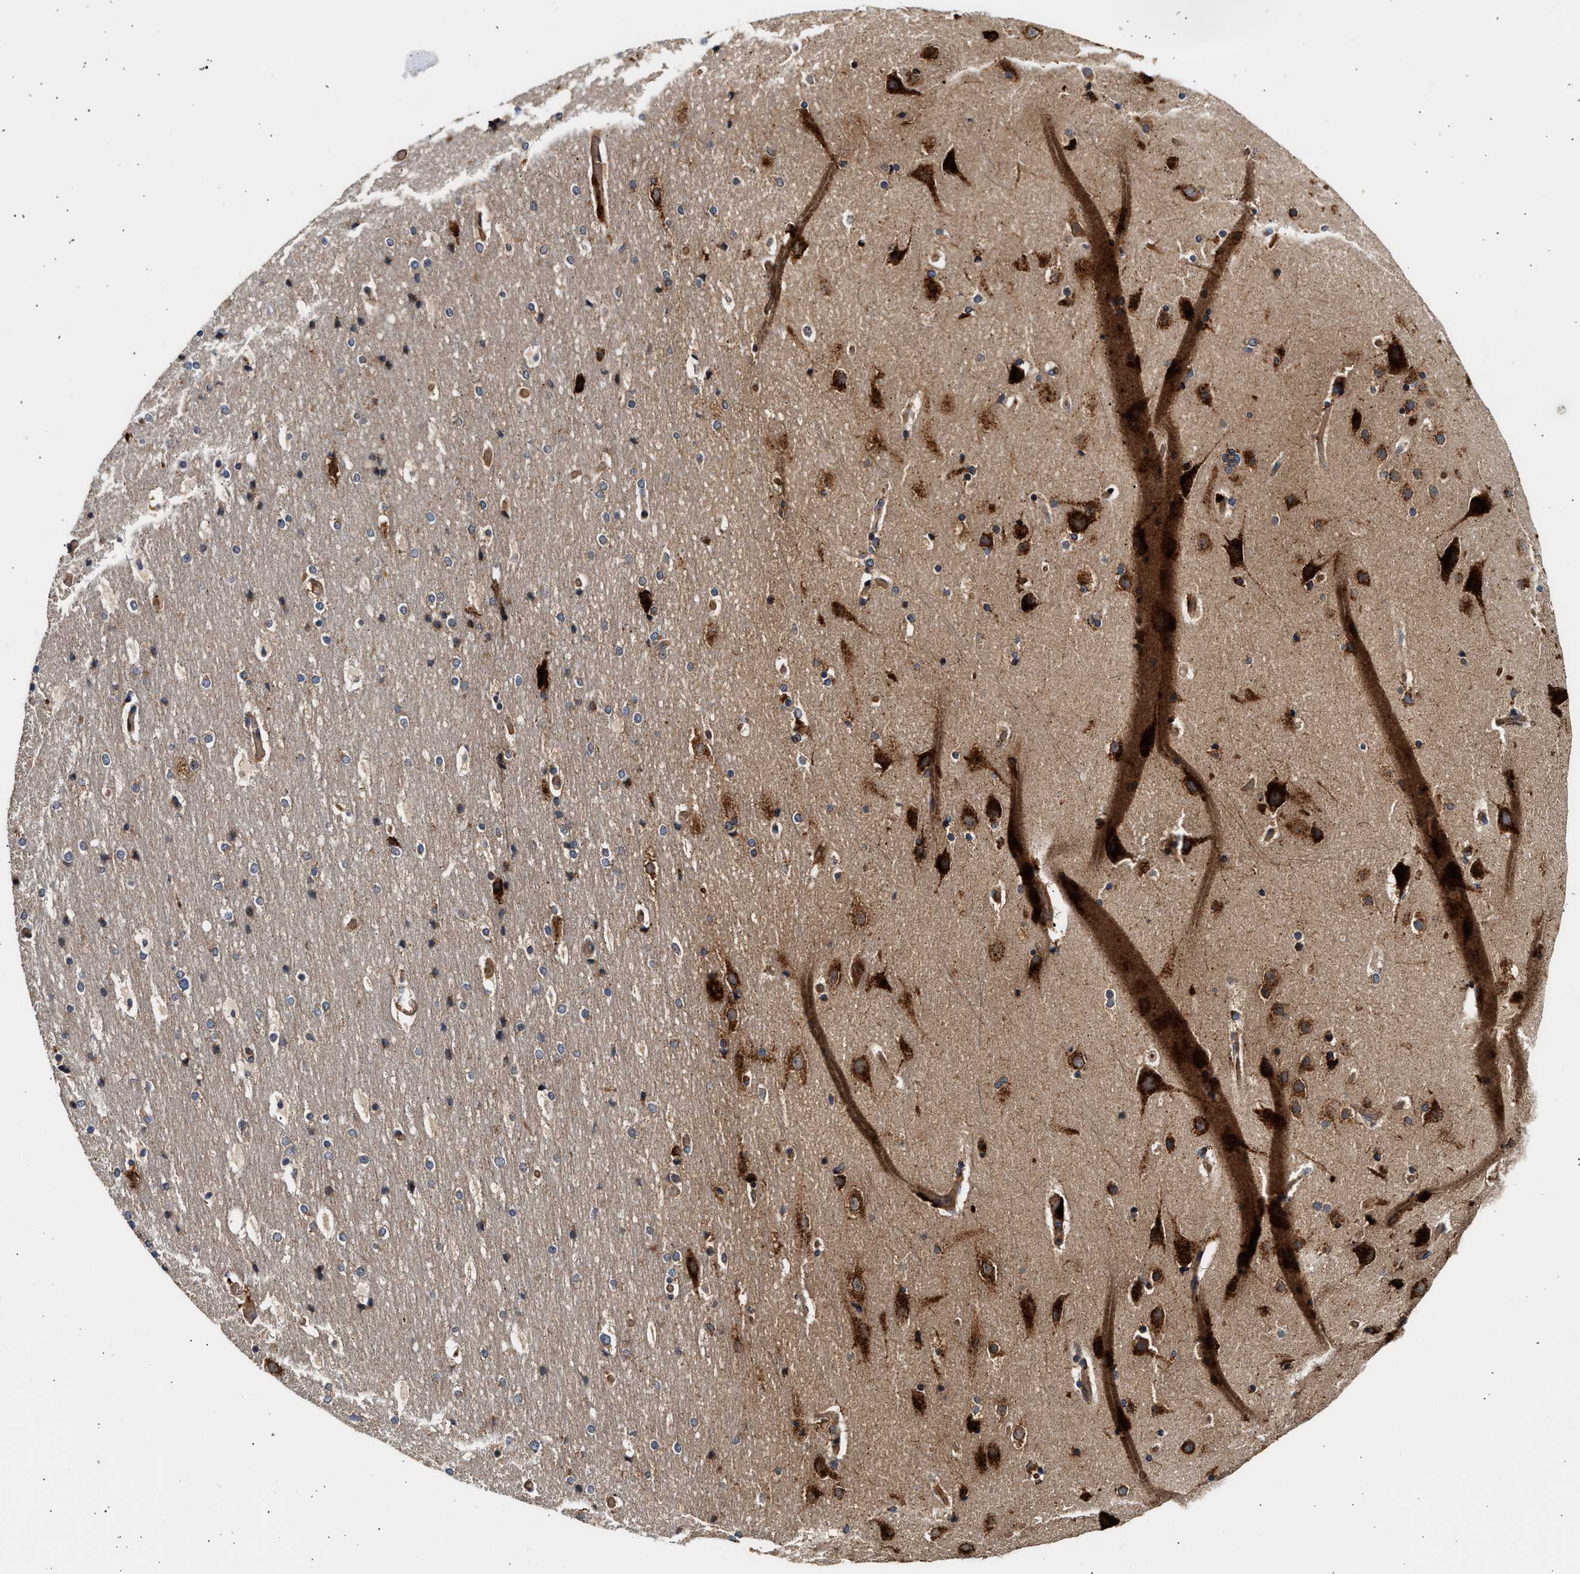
{"staining": {"intensity": "moderate", "quantity": ">75%", "location": "cytoplasmic/membranous"}, "tissue": "cerebral cortex", "cell_type": "Endothelial cells", "image_type": "normal", "snomed": [{"axis": "morphology", "description": "Normal tissue, NOS"}, {"axis": "topography", "description": "Cerebral cortex"}], "caption": "Immunohistochemistry (IHC) of benign human cerebral cortex displays medium levels of moderate cytoplasmic/membranous positivity in about >75% of endothelial cells.", "gene": "PLD3", "patient": {"sex": "male", "age": 57}}